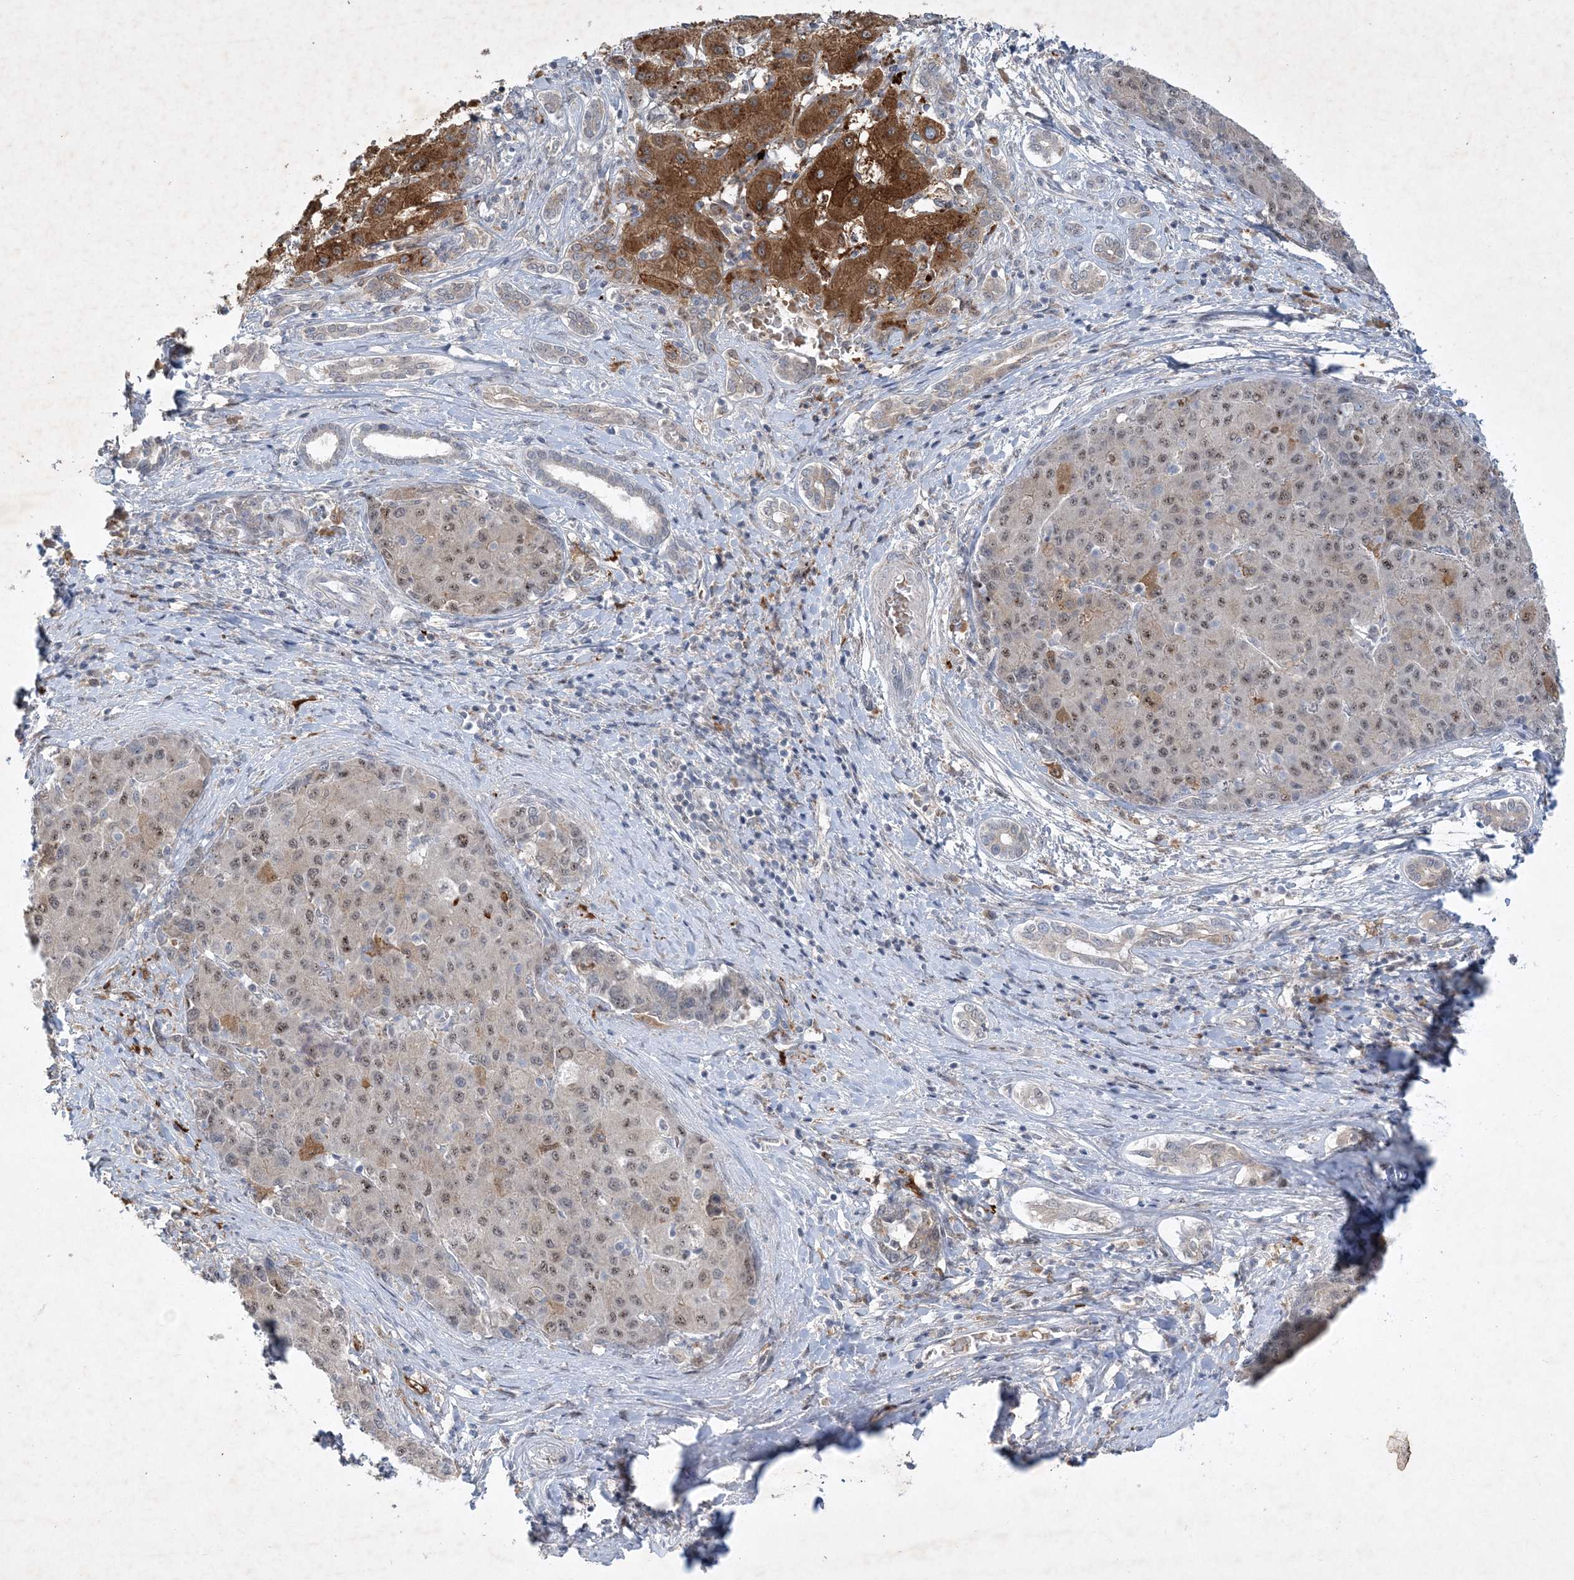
{"staining": {"intensity": "moderate", "quantity": ">75%", "location": "cytoplasmic/membranous,nuclear"}, "tissue": "liver cancer", "cell_type": "Tumor cells", "image_type": "cancer", "snomed": [{"axis": "morphology", "description": "Carcinoma, Hepatocellular, NOS"}, {"axis": "topography", "description": "Liver"}], "caption": "Hepatocellular carcinoma (liver) stained with immunohistochemistry (IHC) displays moderate cytoplasmic/membranous and nuclear staining in about >75% of tumor cells.", "gene": "THG1L", "patient": {"sex": "male", "age": 65}}